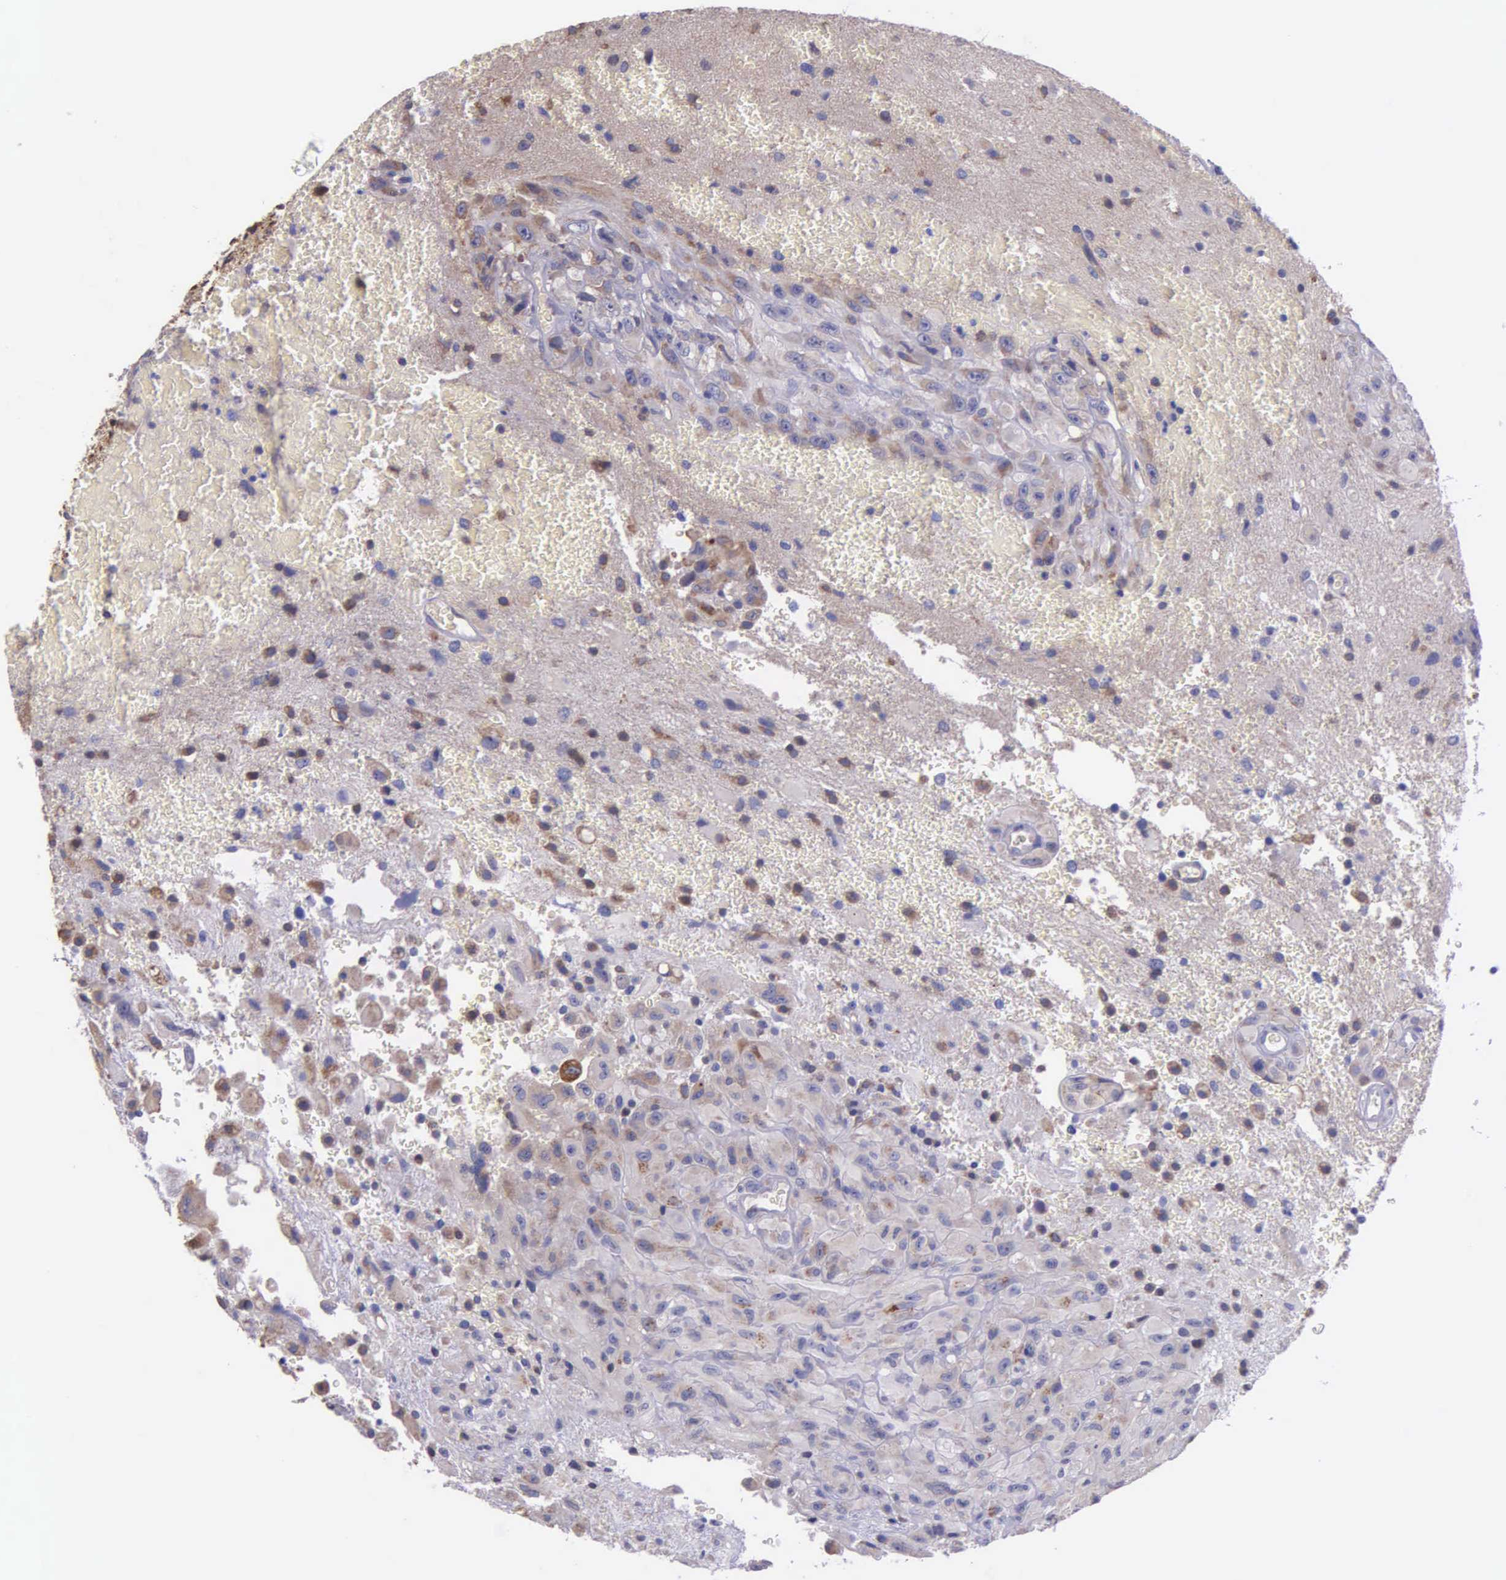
{"staining": {"intensity": "weak", "quantity": "25%-75%", "location": "cytoplasmic/membranous"}, "tissue": "glioma", "cell_type": "Tumor cells", "image_type": "cancer", "snomed": [{"axis": "morphology", "description": "Glioma, malignant, High grade"}, {"axis": "topography", "description": "Brain"}], "caption": "A high-resolution histopathology image shows IHC staining of glioma, which shows weak cytoplasmic/membranous expression in about 25%-75% of tumor cells. (Stains: DAB in brown, nuclei in blue, Microscopy: brightfield microscopy at high magnification).", "gene": "ZC3H12B", "patient": {"sex": "male", "age": 48}}